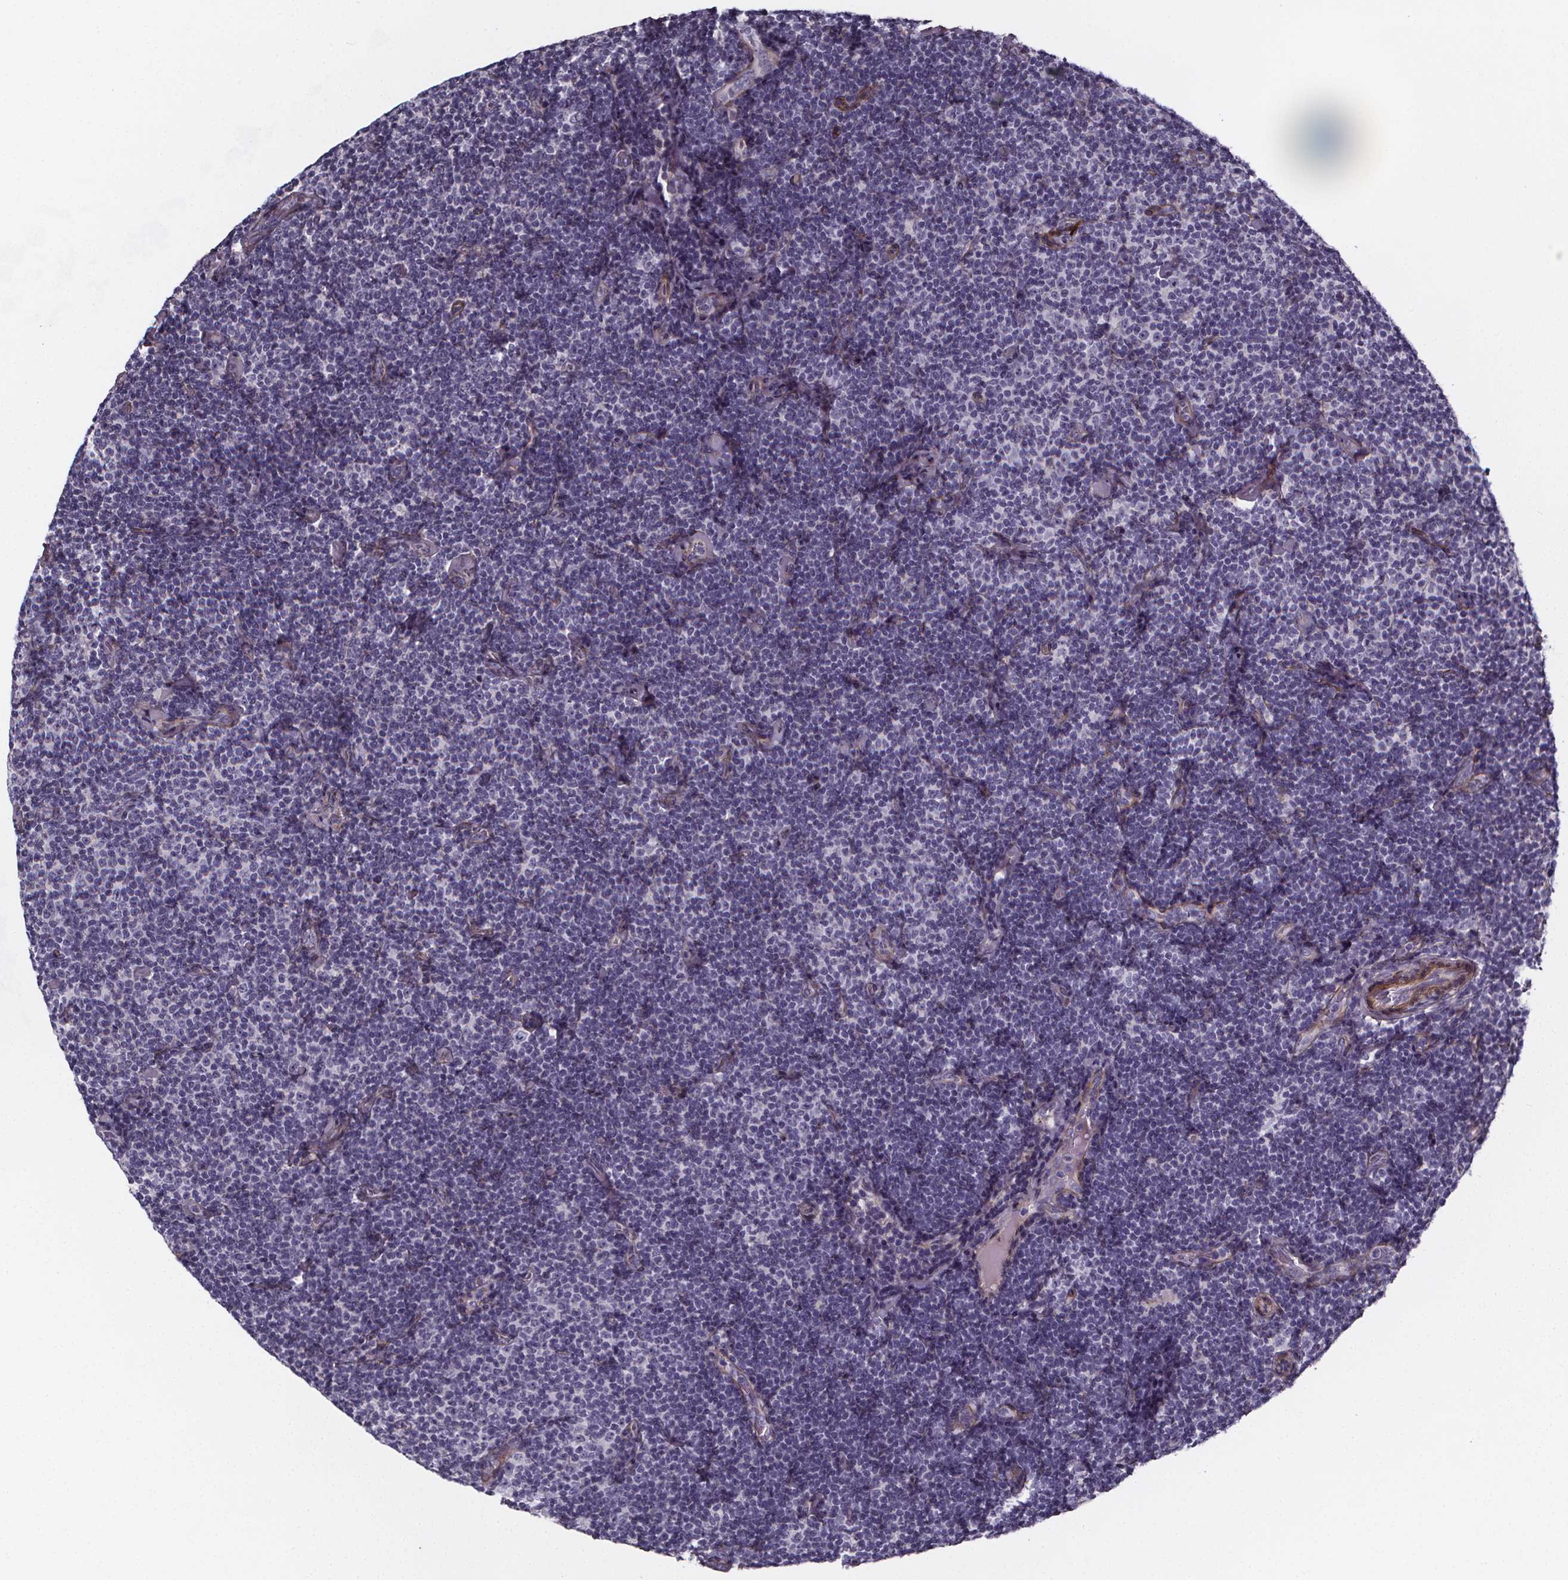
{"staining": {"intensity": "negative", "quantity": "none", "location": "none"}, "tissue": "lymphoma", "cell_type": "Tumor cells", "image_type": "cancer", "snomed": [{"axis": "morphology", "description": "Malignant lymphoma, non-Hodgkin's type, Low grade"}, {"axis": "topography", "description": "Lymph node"}], "caption": "High power microscopy micrograph of an IHC image of lymphoma, revealing no significant staining in tumor cells.", "gene": "AEBP1", "patient": {"sex": "male", "age": 81}}